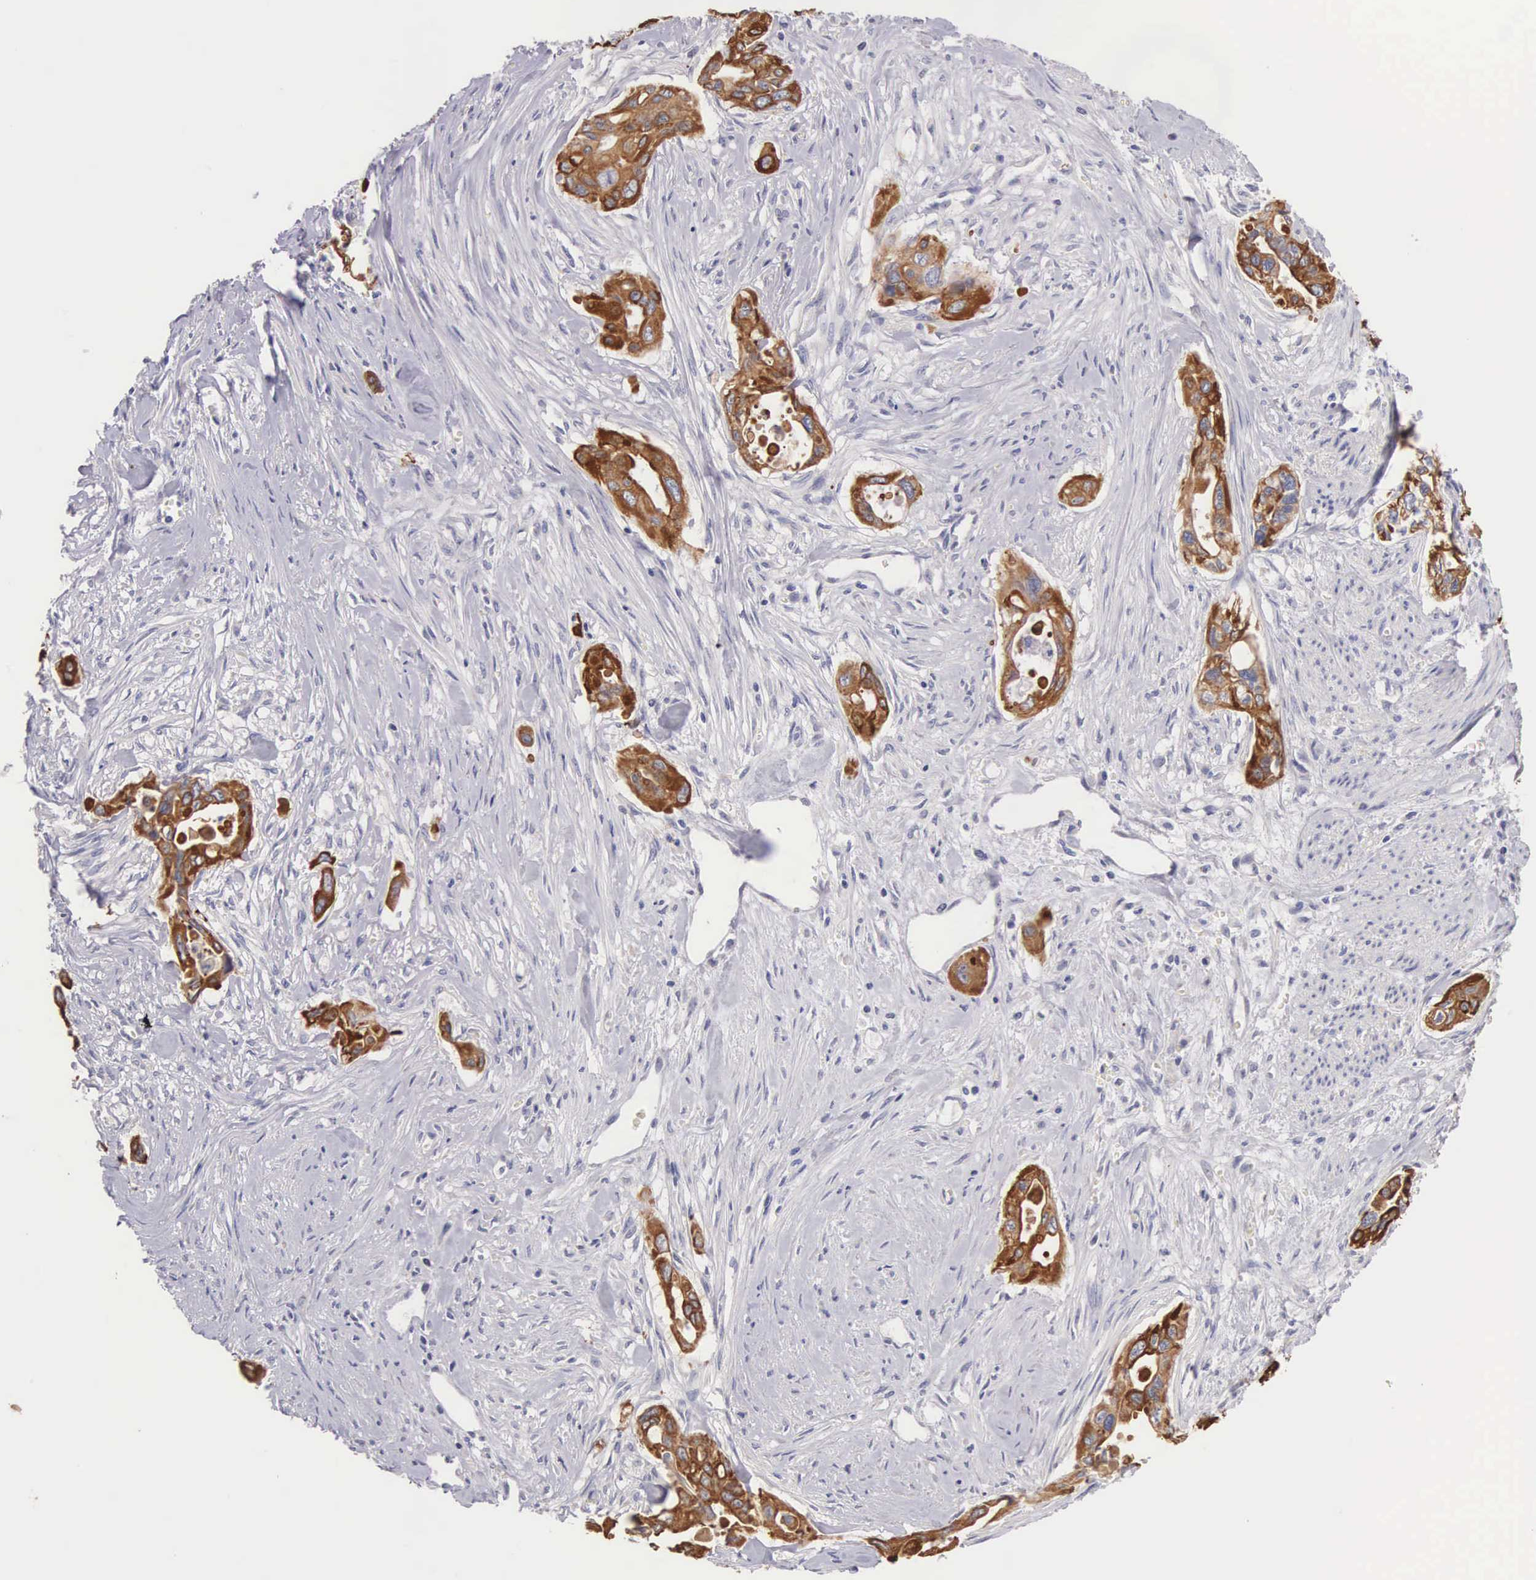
{"staining": {"intensity": "strong", "quantity": ">75%", "location": "cytoplasmic/membranous"}, "tissue": "pancreatic cancer", "cell_type": "Tumor cells", "image_type": "cancer", "snomed": [{"axis": "morphology", "description": "Adenocarcinoma, NOS"}, {"axis": "topography", "description": "Pancreas"}], "caption": "Immunohistochemistry of pancreatic cancer (adenocarcinoma) displays high levels of strong cytoplasmic/membranous positivity in approximately >75% of tumor cells.", "gene": "PIR", "patient": {"sex": "male", "age": 77}}